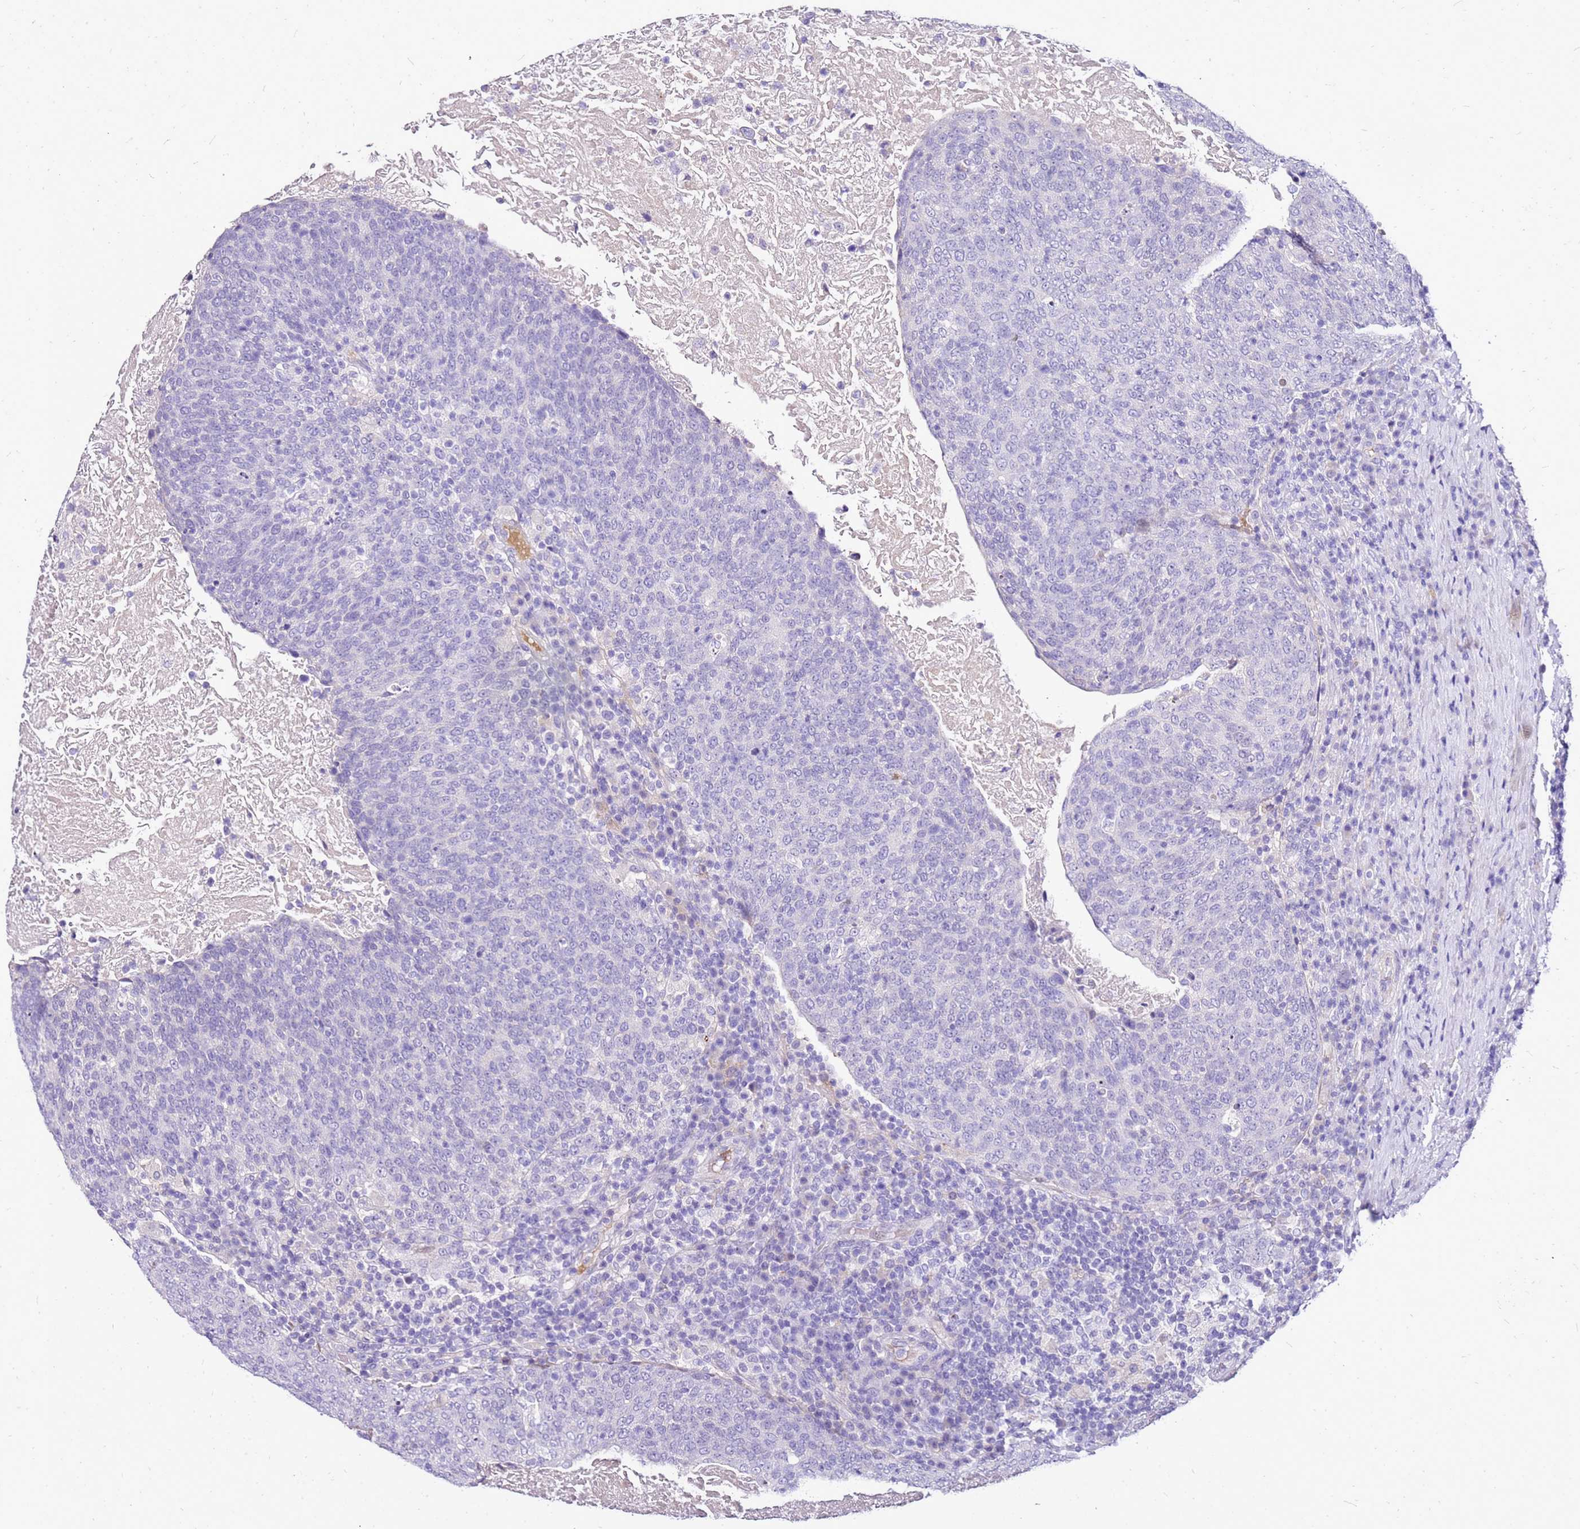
{"staining": {"intensity": "negative", "quantity": "none", "location": "none"}, "tissue": "head and neck cancer", "cell_type": "Tumor cells", "image_type": "cancer", "snomed": [{"axis": "morphology", "description": "Squamous cell carcinoma, NOS"}, {"axis": "morphology", "description": "Squamous cell carcinoma, metastatic, NOS"}, {"axis": "topography", "description": "Lymph node"}, {"axis": "topography", "description": "Head-Neck"}], "caption": "Immunohistochemistry (IHC) image of metastatic squamous cell carcinoma (head and neck) stained for a protein (brown), which shows no positivity in tumor cells.", "gene": "DCDC2B", "patient": {"sex": "male", "age": 62}}